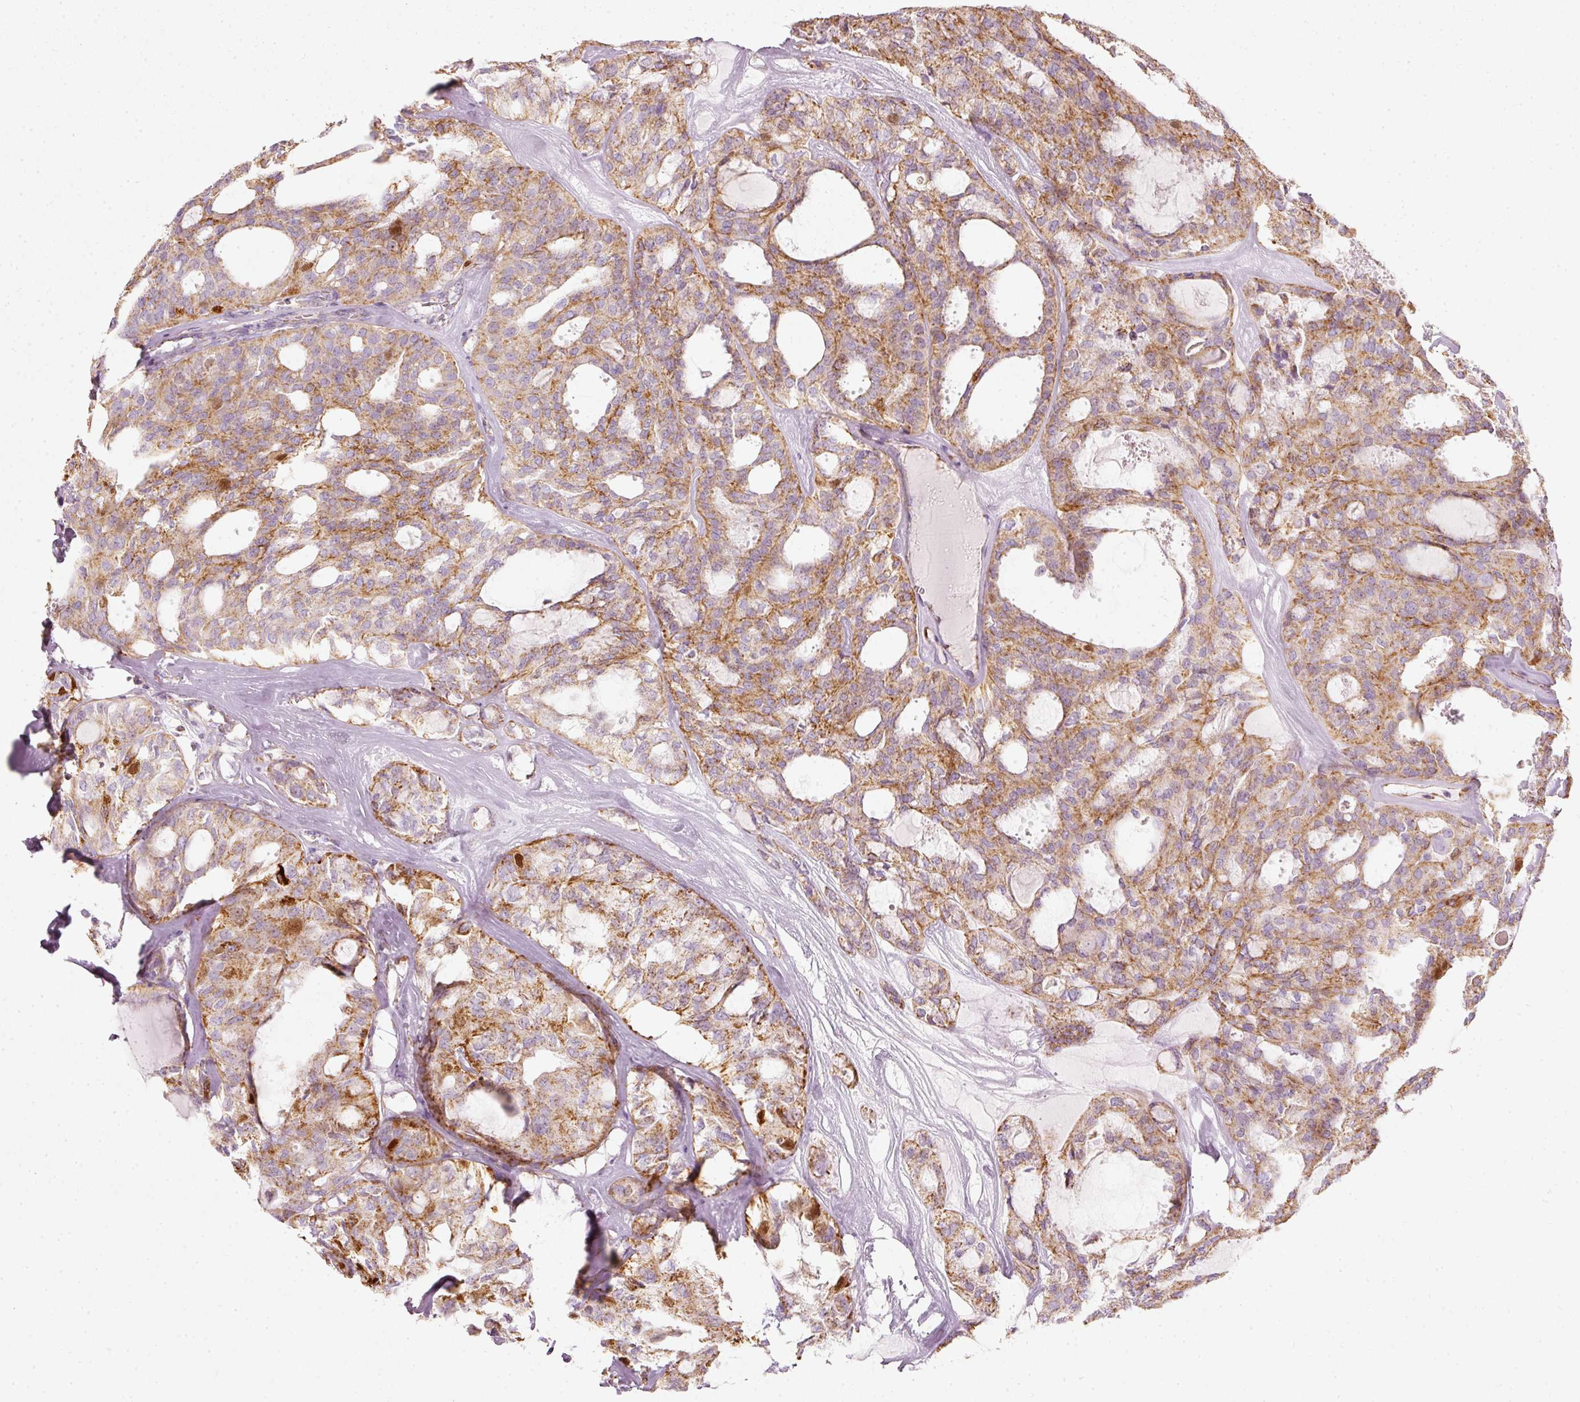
{"staining": {"intensity": "moderate", "quantity": "25%-75%", "location": "cytoplasmic/membranous,nuclear"}, "tissue": "thyroid cancer", "cell_type": "Tumor cells", "image_type": "cancer", "snomed": [{"axis": "morphology", "description": "Follicular adenoma carcinoma, NOS"}, {"axis": "topography", "description": "Thyroid gland"}], "caption": "Thyroid follicular adenoma carcinoma stained with a protein marker displays moderate staining in tumor cells.", "gene": "DUT", "patient": {"sex": "male", "age": 75}}